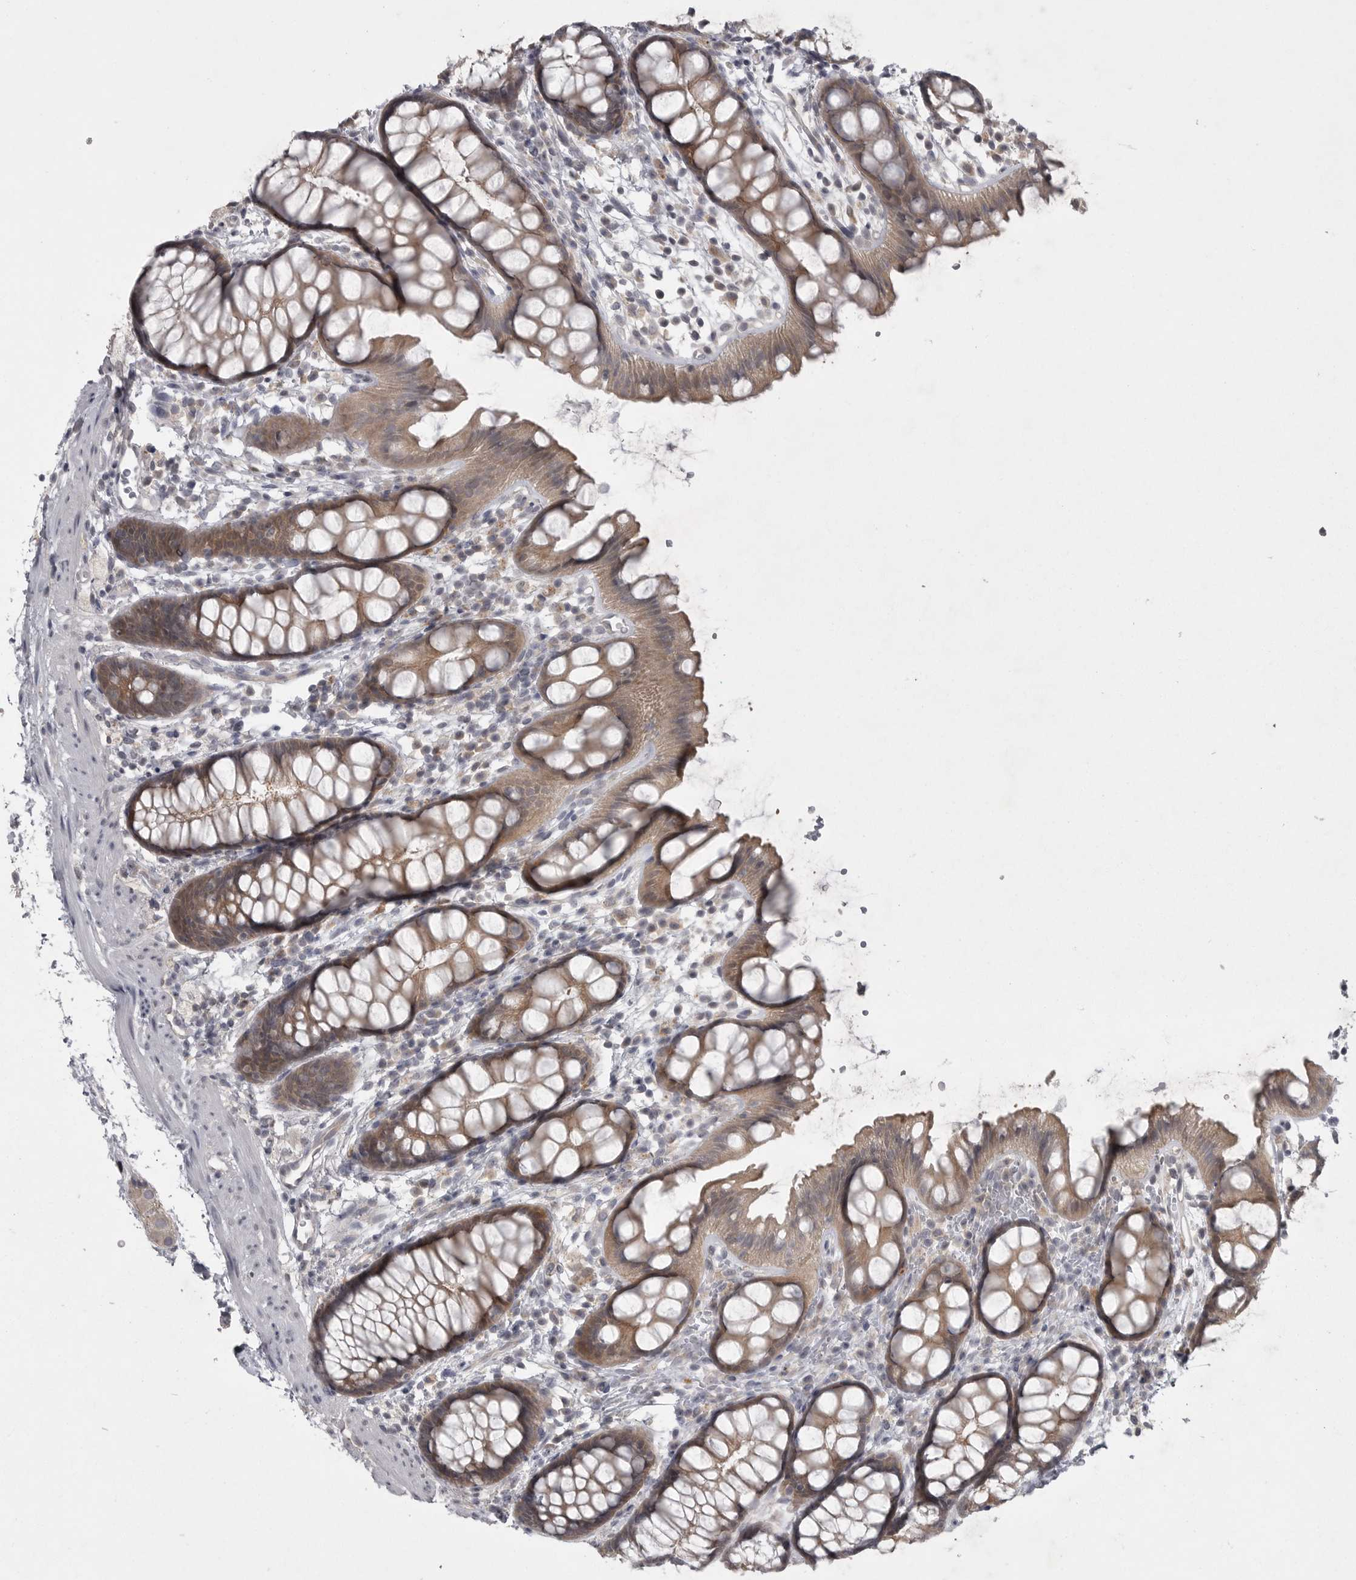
{"staining": {"intensity": "moderate", "quantity": ">75%", "location": "cytoplasmic/membranous"}, "tissue": "rectum", "cell_type": "Glandular cells", "image_type": "normal", "snomed": [{"axis": "morphology", "description": "Normal tissue, NOS"}, {"axis": "topography", "description": "Rectum"}], "caption": "High-power microscopy captured an immunohistochemistry image of normal rectum, revealing moderate cytoplasmic/membranous positivity in approximately >75% of glandular cells. The staining is performed using DAB brown chromogen to label protein expression. The nuclei are counter-stained blue using hematoxylin.", "gene": "PHF13", "patient": {"sex": "female", "age": 65}}